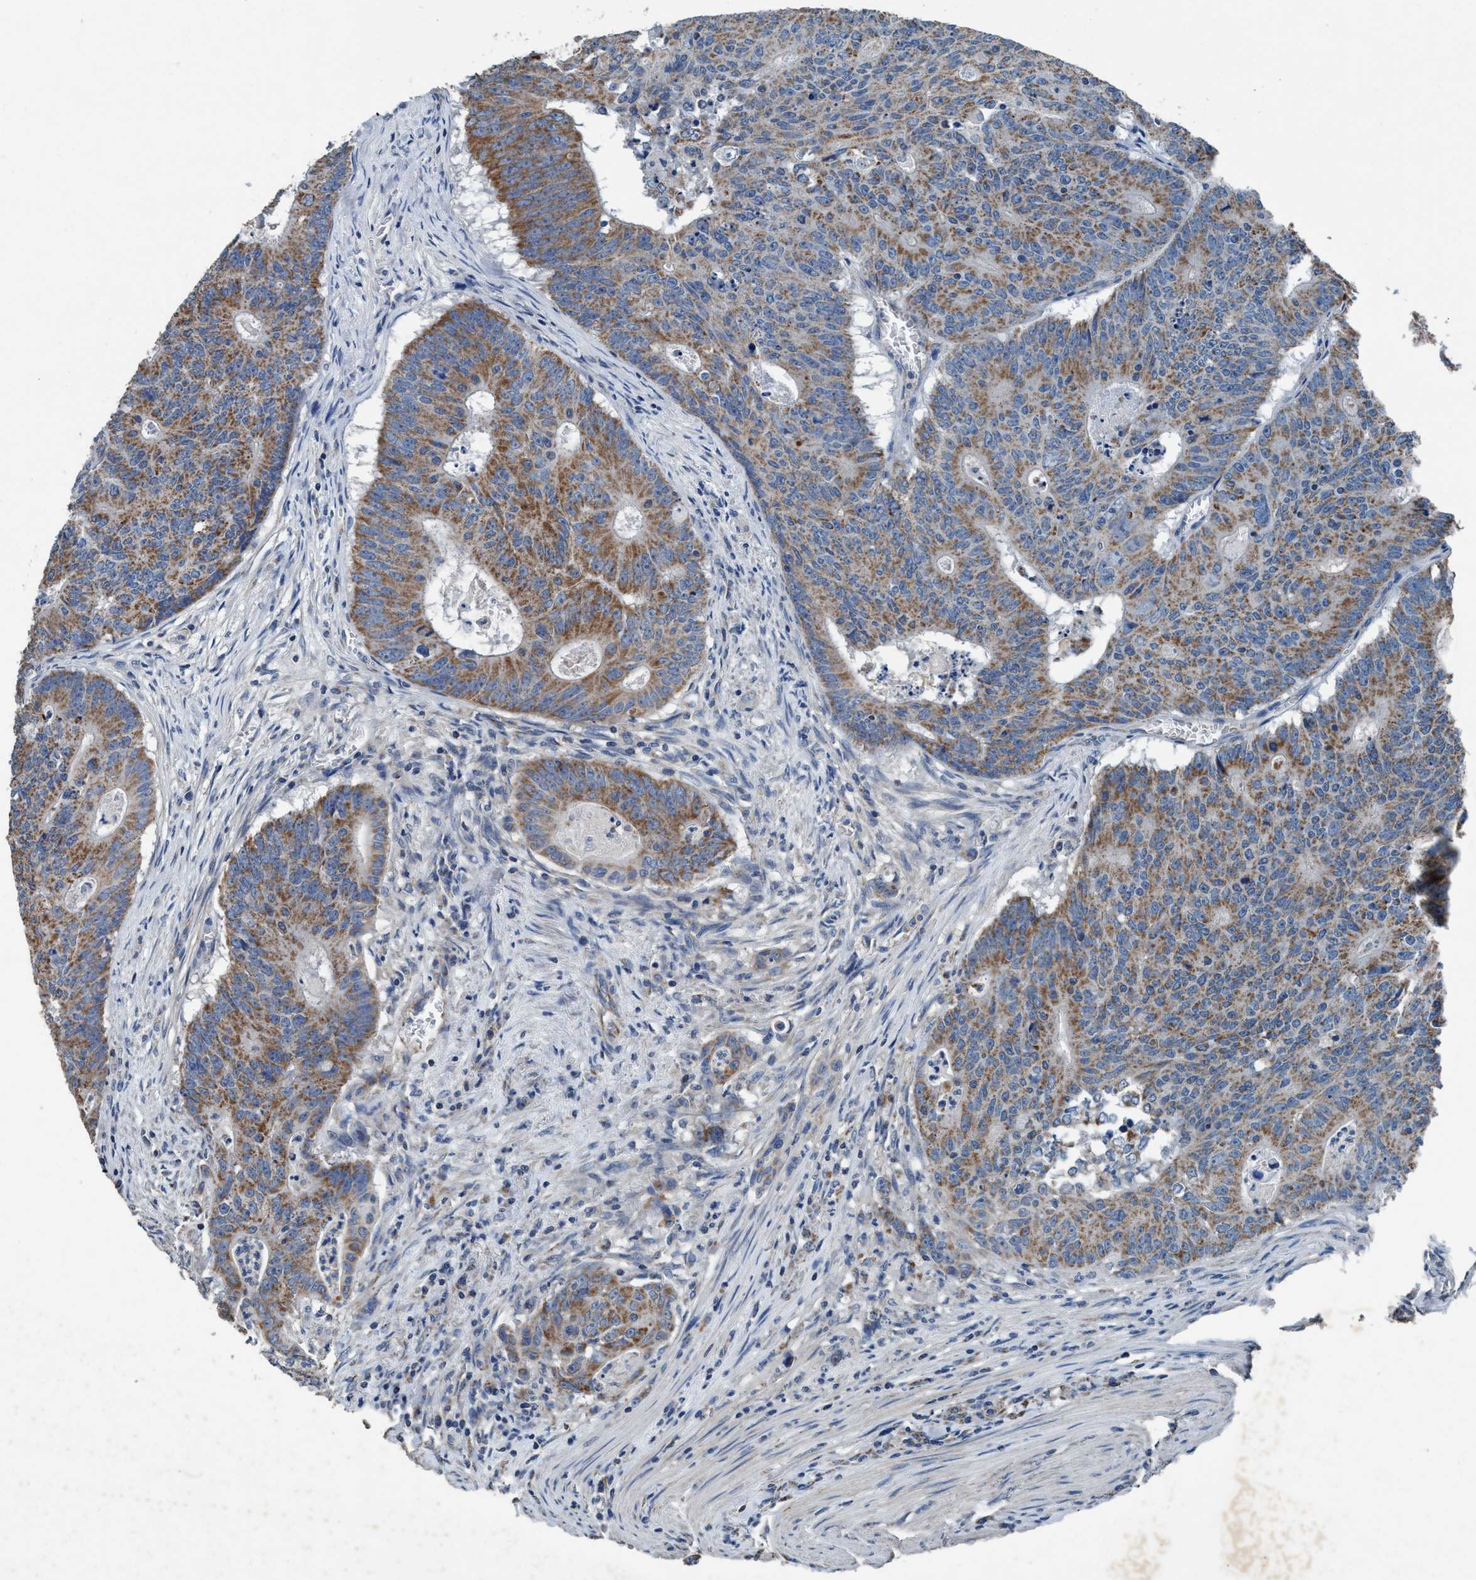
{"staining": {"intensity": "moderate", "quantity": ">75%", "location": "cytoplasmic/membranous"}, "tissue": "colorectal cancer", "cell_type": "Tumor cells", "image_type": "cancer", "snomed": [{"axis": "morphology", "description": "Adenocarcinoma, NOS"}, {"axis": "topography", "description": "Colon"}], "caption": "This is an image of IHC staining of adenocarcinoma (colorectal), which shows moderate staining in the cytoplasmic/membranous of tumor cells.", "gene": "ANKFN1", "patient": {"sex": "male", "age": 87}}